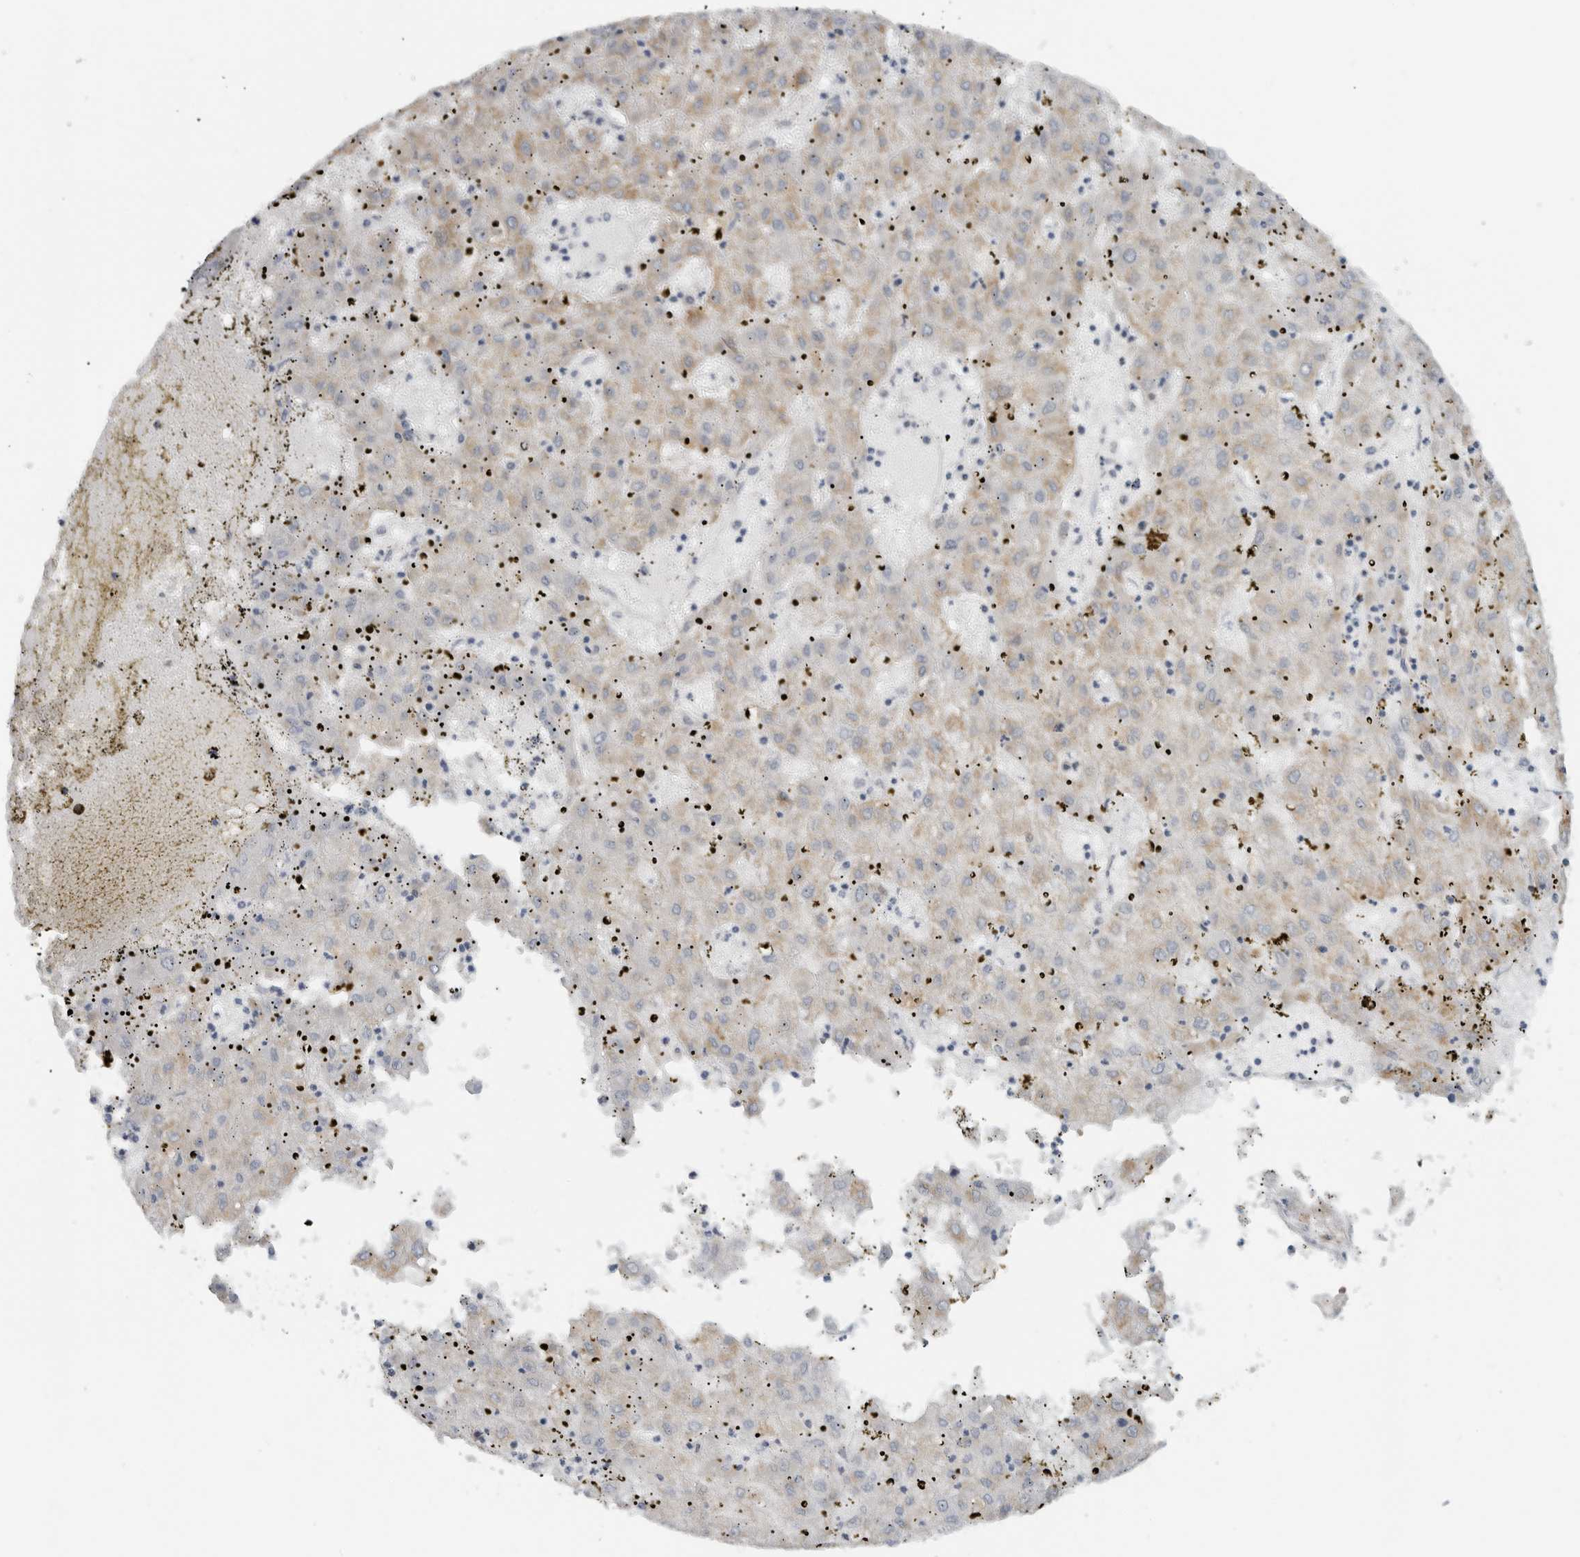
{"staining": {"intensity": "moderate", "quantity": "<25%", "location": "cytoplasmic/membranous"}, "tissue": "liver cancer", "cell_type": "Tumor cells", "image_type": "cancer", "snomed": [{"axis": "morphology", "description": "Carcinoma, Hepatocellular, NOS"}, {"axis": "topography", "description": "Liver"}], "caption": "Immunohistochemistry (IHC) of human liver cancer exhibits low levels of moderate cytoplasmic/membranous staining in about <25% of tumor cells. Nuclei are stained in blue.", "gene": "IL12RB2", "patient": {"sex": "male", "age": 72}}